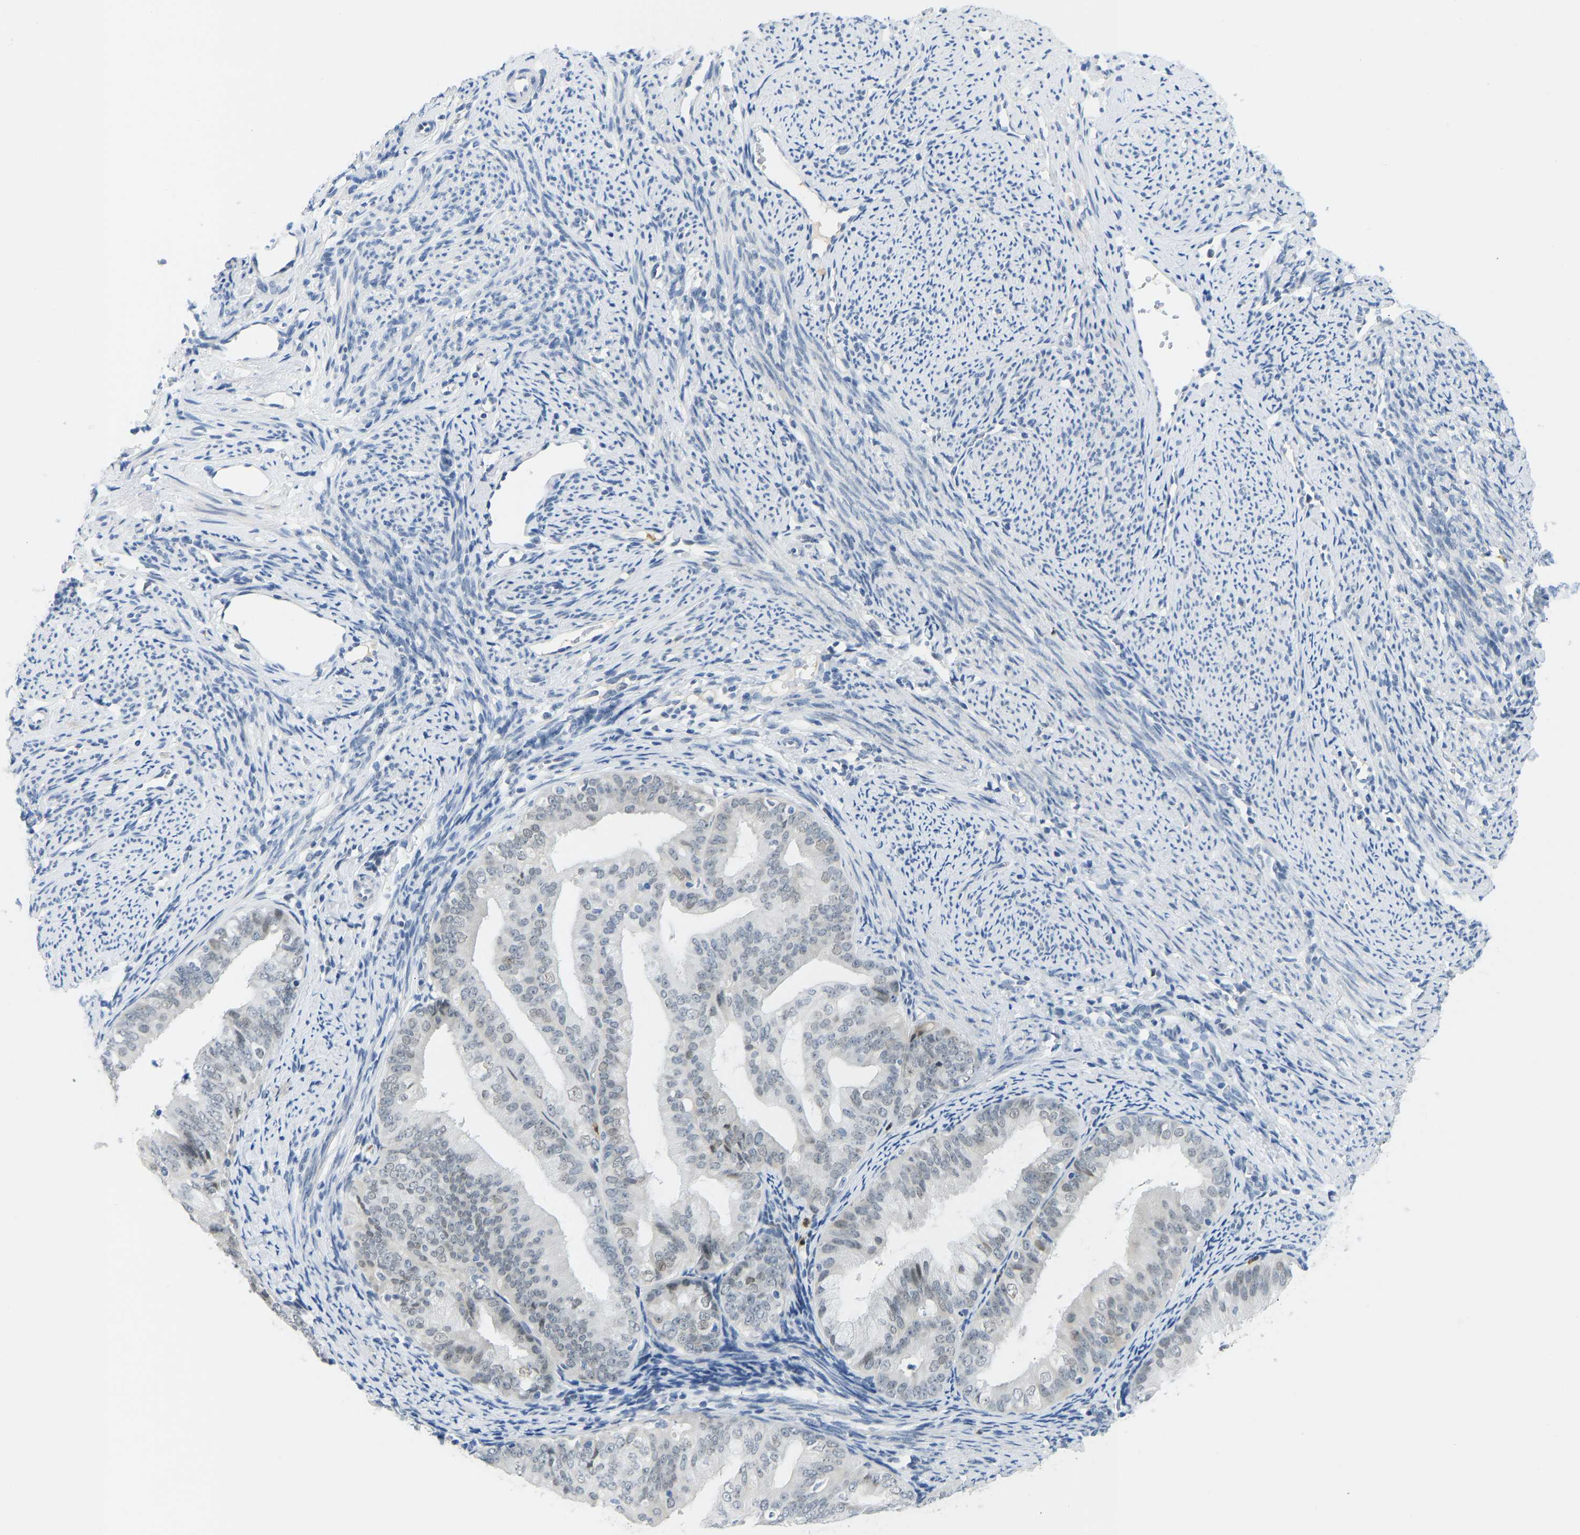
{"staining": {"intensity": "negative", "quantity": "none", "location": "none"}, "tissue": "endometrial cancer", "cell_type": "Tumor cells", "image_type": "cancer", "snomed": [{"axis": "morphology", "description": "Adenocarcinoma, NOS"}, {"axis": "topography", "description": "Endometrium"}], "caption": "Adenocarcinoma (endometrial) stained for a protein using immunohistochemistry (IHC) shows no staining tumor cells.", "gene": "TXNDC2", "patient": {"sex": "female", "age": 63}}